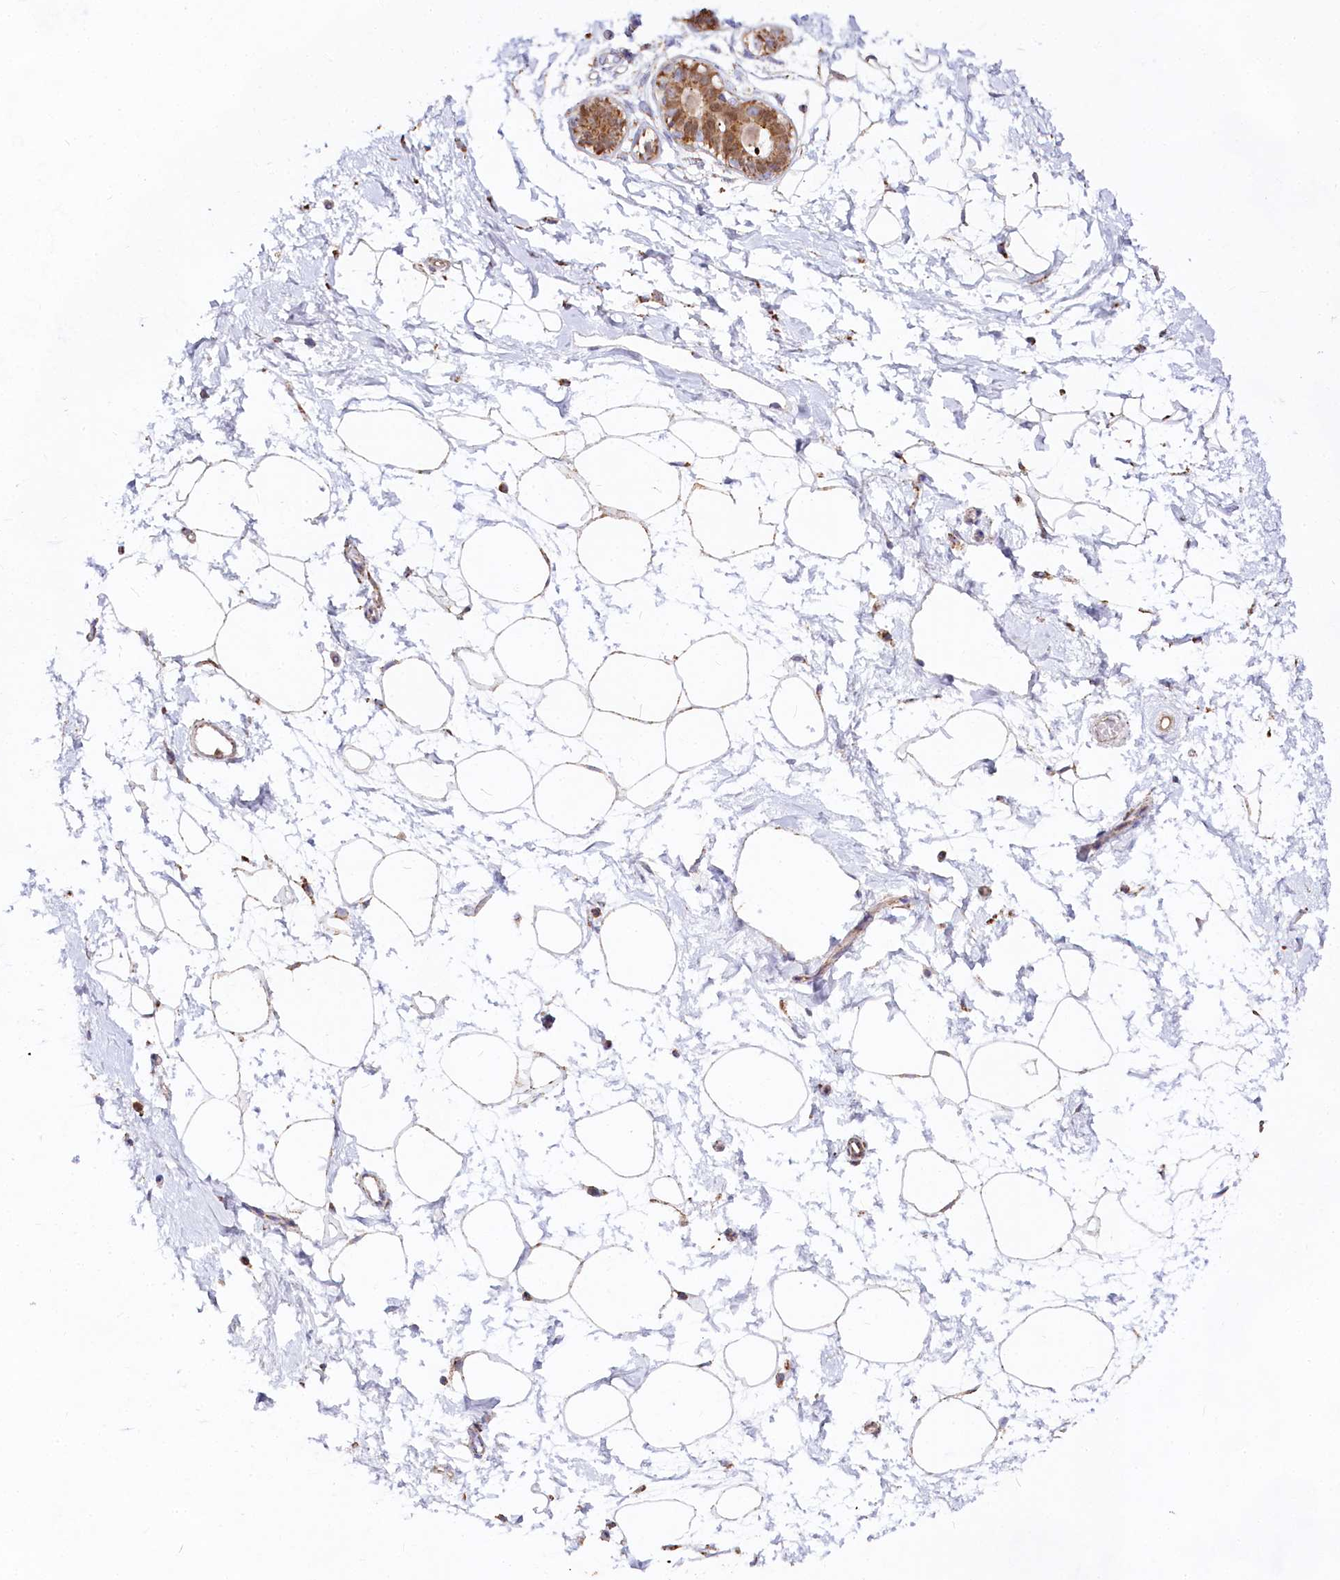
{"staining": {"intensity": "weak", "quantity": ">75%", "location": "cytoplasmic/membranous"}, "tissue": "breast", "cell_type": "Adipocytes", "image_type": "normal", "snomed": [{"axis": "morphology", "description": "Normal tissue, NOS"}, {"axis": "topography", "description": "Breast"}], "caption": "Adipocytes show weak cytoplasmic/membranous staining in about >75% of cells in benign breast.", "gene": "TASOR2", "patient": {"sex": "female", "age": 45}}